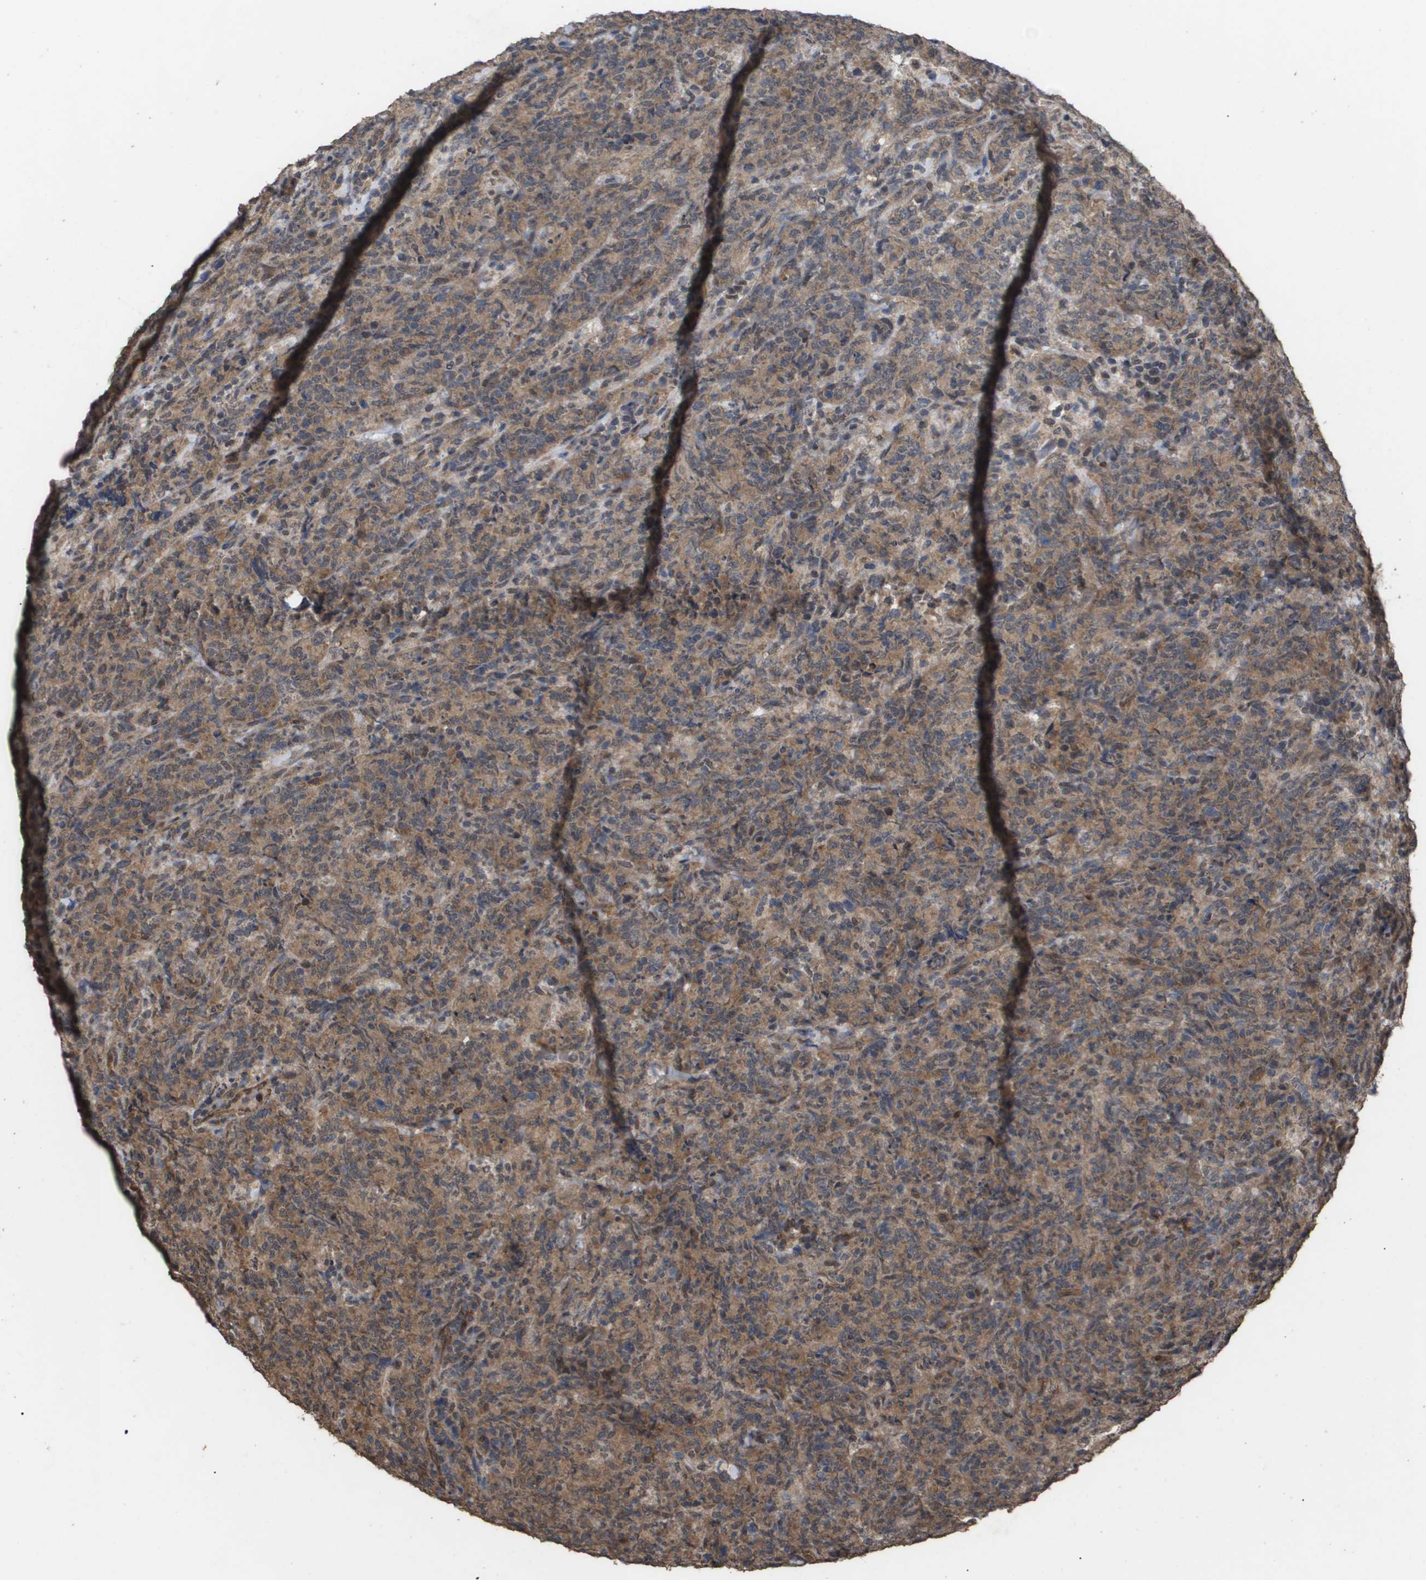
{"staining": {"intensity": "moderate", "quantity": ">75%", "location": "cytoplasmic/membranous"}, "tissue": "lymphoma", "cell_type": "Tumor cells", "image_type": "cancer", "snomed": [{"axis": "morphology", "description": "Malignant lymphoma, non-Hodgkin's type, High grade"}, {"axis": "topography", "description": "Tonsil"}], "caption": "Immunohistochemical staining of lymphoma demonstrates moderate cytoplasmic/membranous protein staining in about >75% of tumor cells.", "gene": "CUL5", "patient": {"sex": "female", "age": 36}}